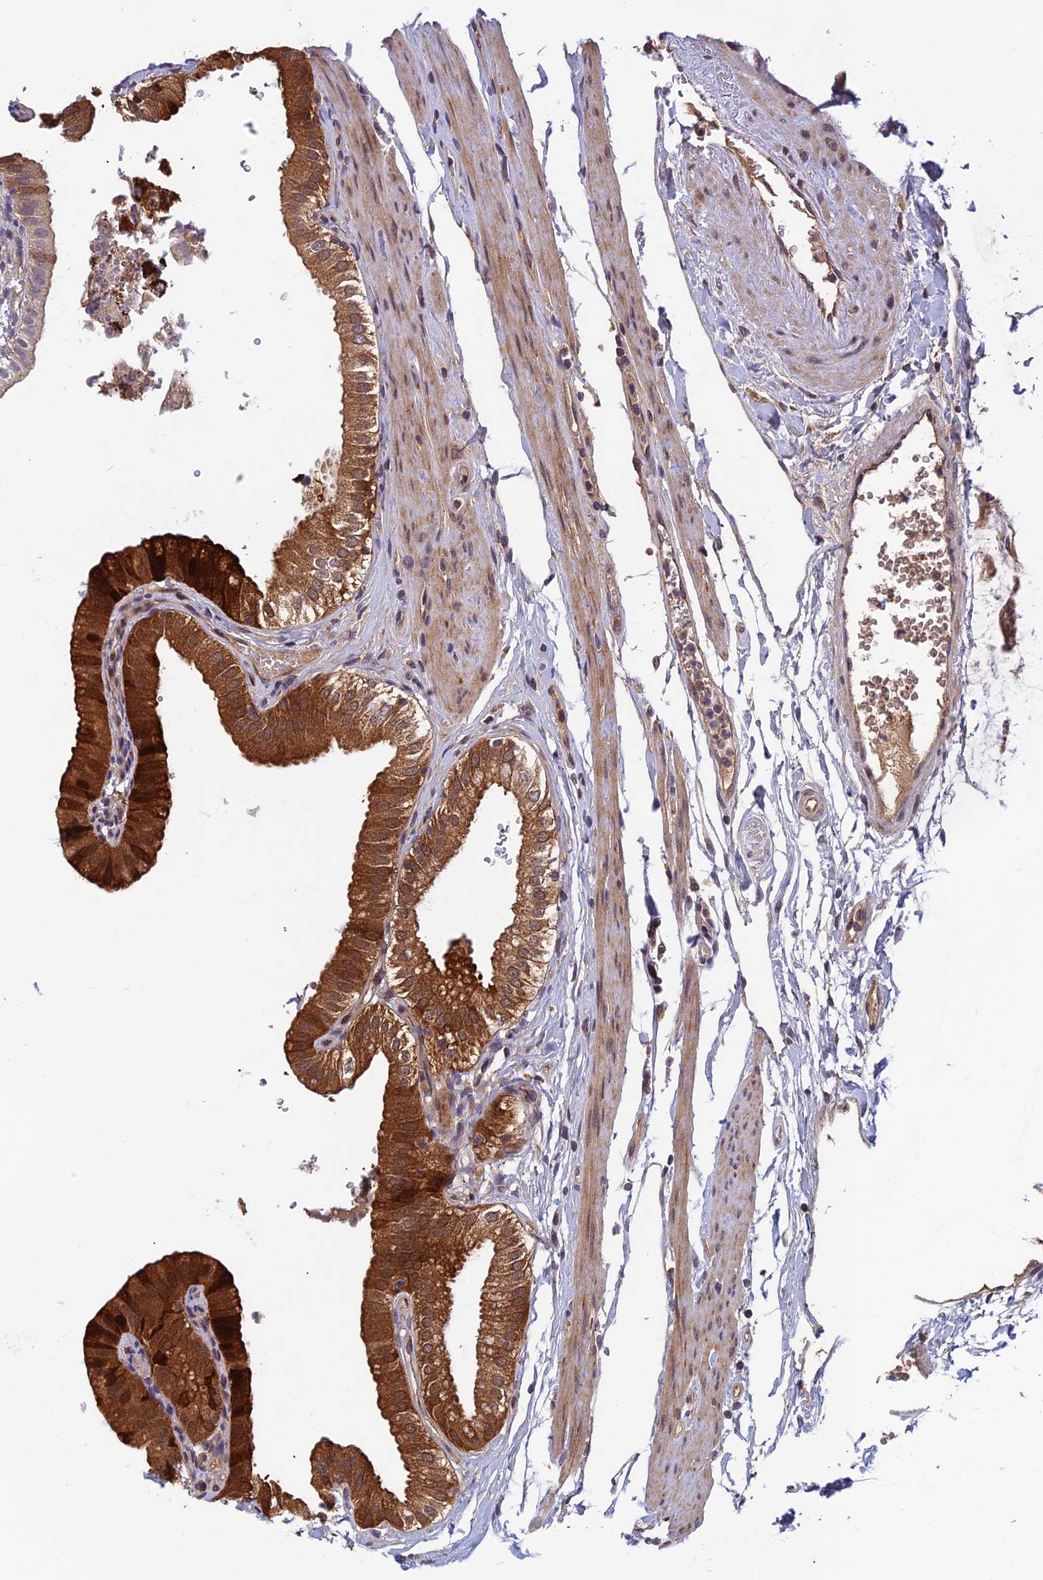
{"staining": {"intensity": "strong", "quantity": "25%-75%", "location": "cytoplasmic/membranous,nuclear"}, "tissue": "gallbladder", "cell_type": "Glandular cells", "image_type": "normal", "snomed": [{"axis": "morphology", "description": "Normal tissue, NOS"}, {"axis": "topography", "description": "Gallbladder"}], "caption": "The image shows staining of benign gallbladder, revealing strong cytoplasmic/membranous,nuclear protein positivity (brown color) within glandular cells.", "gene": "CCDC15", "patient": {"sex": "female", "age": 61}}